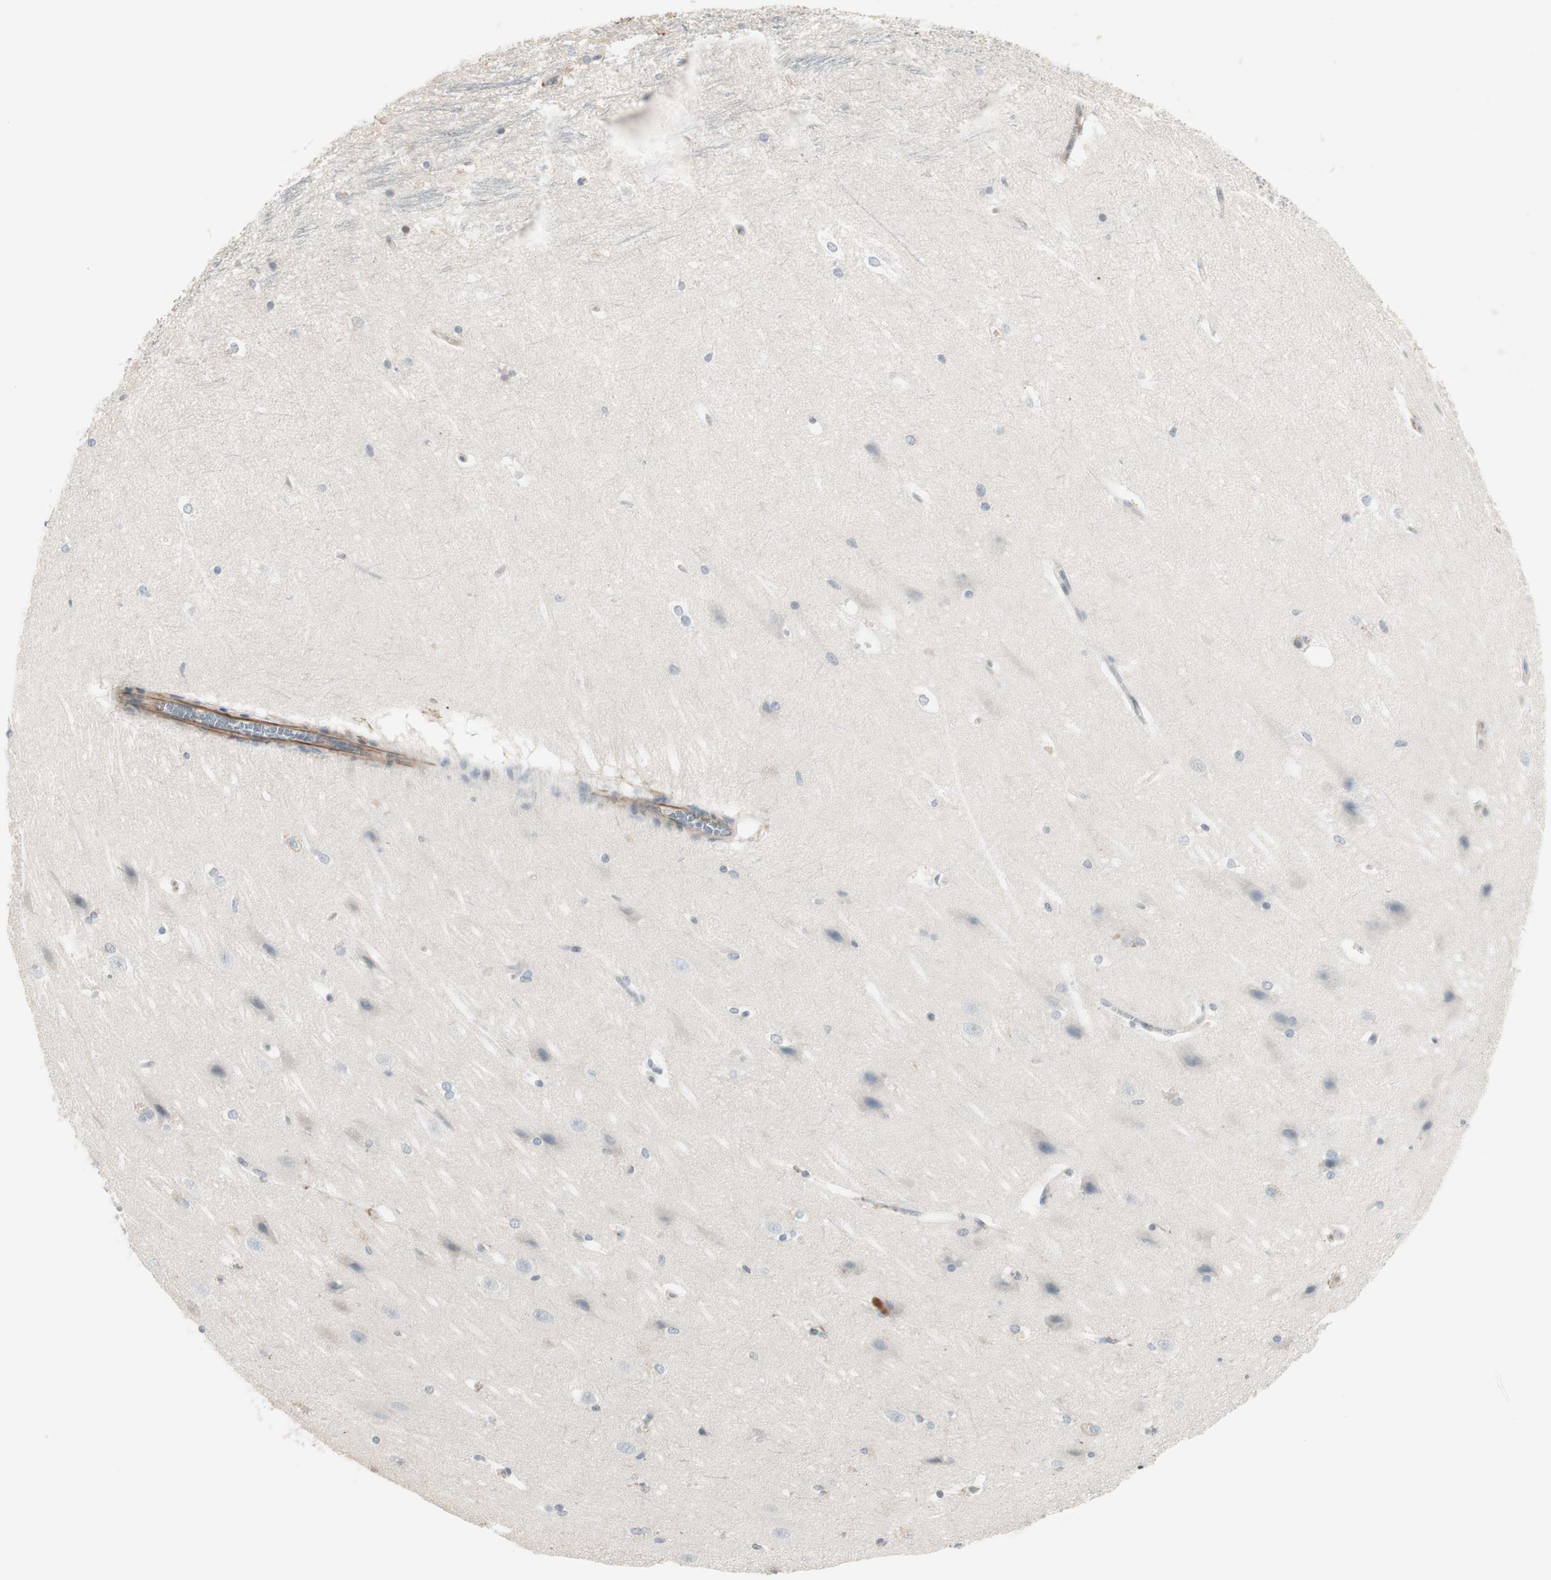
{"staining": {"intensity": "negative", "quantity": "none", "location": "none"}, "tissue": "hippocampus", "cell_type": "Glial cells", "image_type": "normal", "snomed": [{"axis": "morphology", "description": "Normal tissue, NOS"}, {"axis": "topography", "description": "Hippocampus"}], "caption": "An image of hippocampus stained for a protein exhibits no brown staining in glial cells. (DAB immunohistochemistry (IHC) visualized using brightfield microscopy, high magnification).", "gene": "ITGB4", "patient": {"sex": "female", "age": 19}}